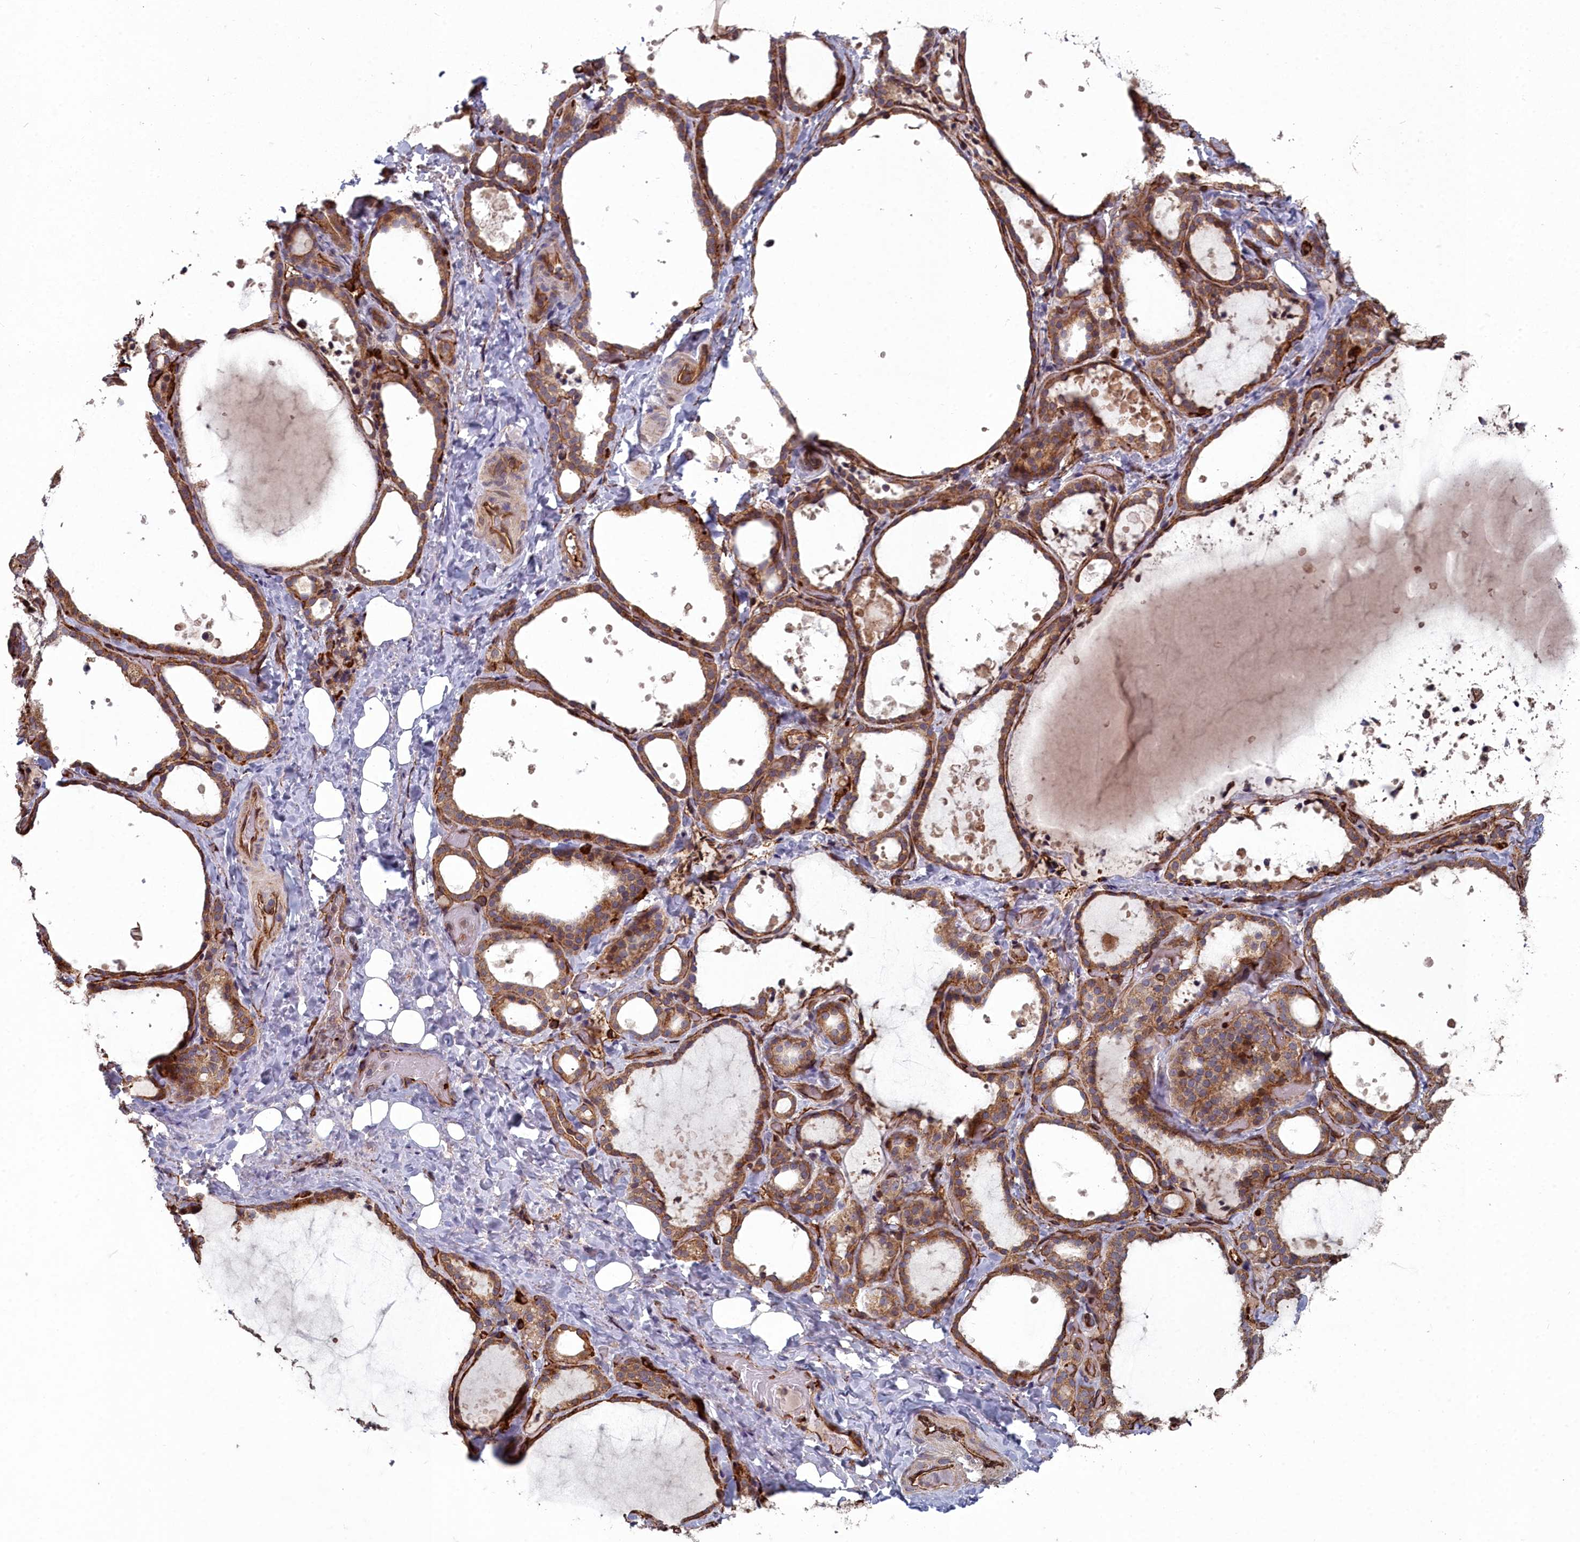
{"staining": {"intensity": "moderate", "quantity": ">75%", "location": "cytoplasmic/membranous"}, "tissue": "thyroid gland", "cell_type": "Glandular cells", "image_type": "normal", "snomed": [{"axis": "morphology", "description": "Normal tissue, NOS"}, {"axis": "topography", "description": "Thyroid gland"}], "caption": "Moderate cytoplasmic/membranous expression for a protein is appreciated in approximately >75% of glandular cells of unremarkable thyroid gland using immunohistochemistry.", "gene": "TSPYL4", "patient": {"sex": "female", "age": 44}}